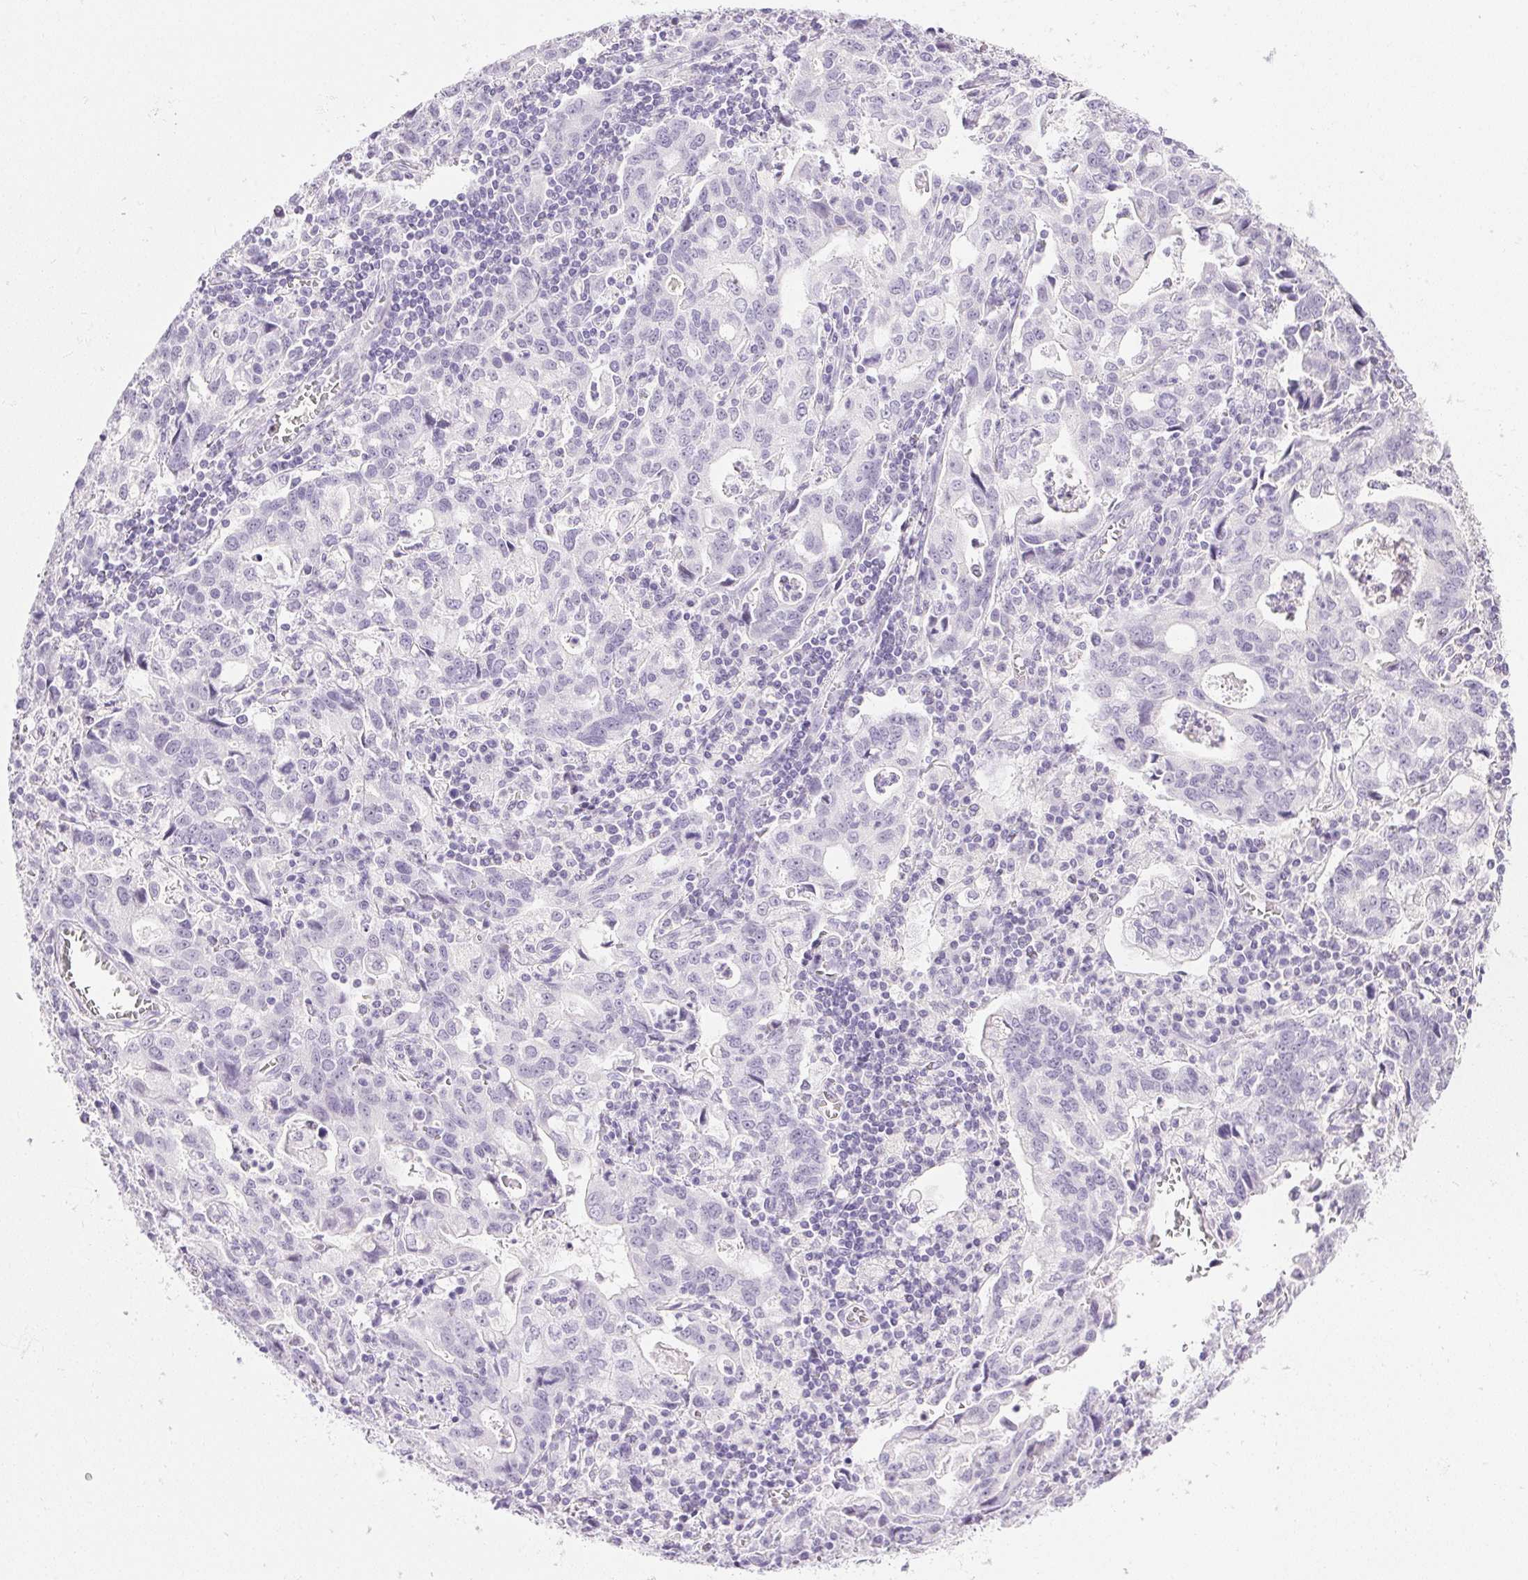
{"staining": {"intensity": "negative", "quantity": "none", "location": "none"}, "tissue": "stomach cancer", "cell_type": "Tumor cells", "image_type": "cancer", "snomed": [{"axis": "morphology", "description": "Adenocarcinoma, NOS"}, {"axis": "topography", "description": "Stomach, upper"}], "caption": "High magnification brightfield microscopy of stomach adenocarcinoma stained with DAB (brown) and counterstained with hematoxylin (blue): tumor cells show no significant expression. (DAB (3,3'-diaminobenzidine) IHC visualized using brightfield microscopy, high magnification).", "gene": "CPB1", "patient": {"sex": "male", "age": 85}}